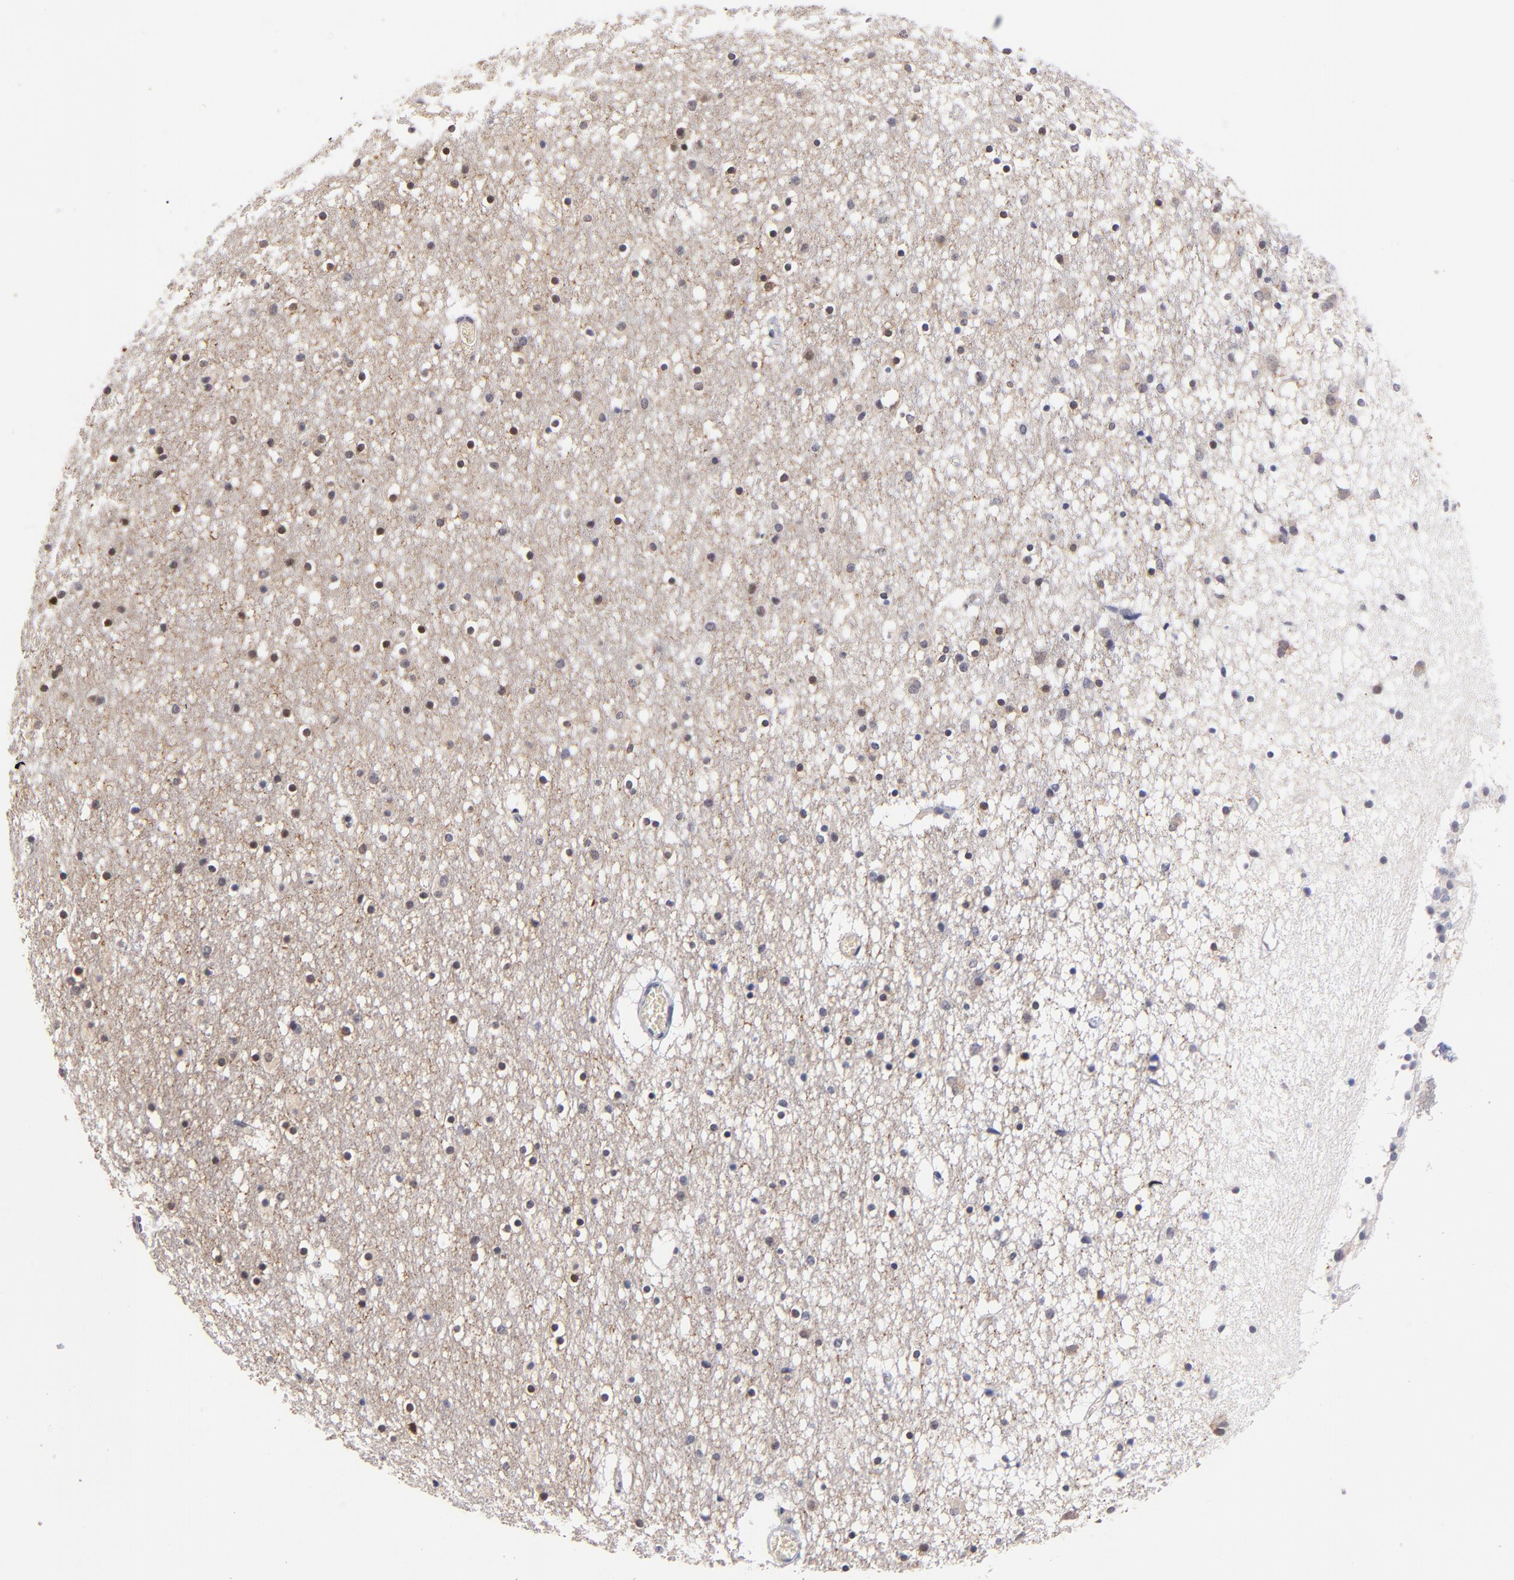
{"staining": {"intensity": "negative", "quantity": "none", "location": "none"}, "tissue": "caudate", "cell_type": "Glial cells", "image_type": "normal", "snomed": [{"axis": "morphology", "description": "Normal tissue, NOS"}, {"axis": "topography", "description": "Lateral ventricle wall"}], "caption": "Immunohistochemistry (IHC) of unremarkable caudate displays no positivity in glial cells.", "gene": "ZNF155", "patient": {"sex": "male", "age": 45}}